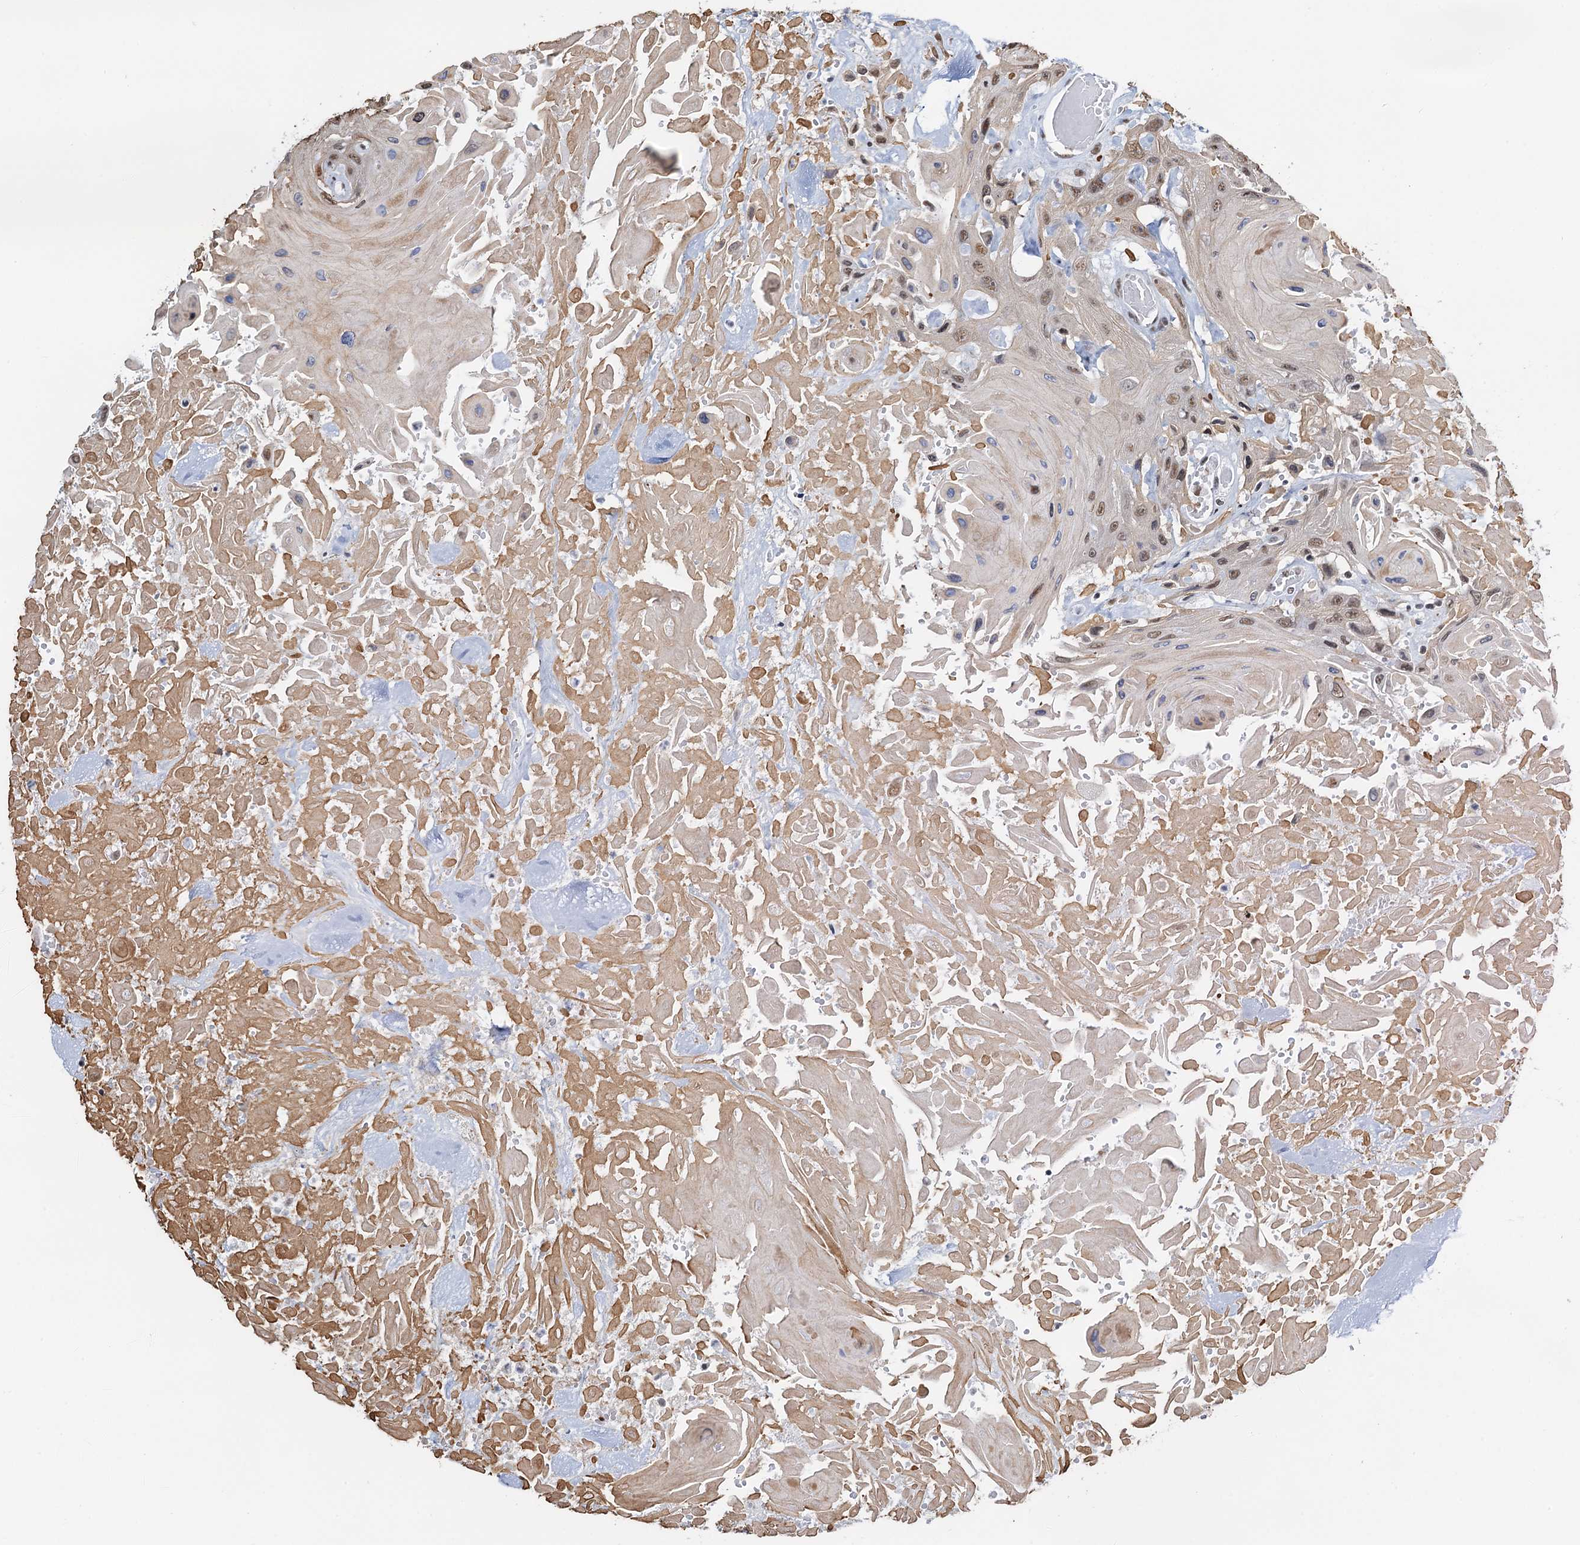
{"staining": {"intensity": "moderate", "quantity": "25%-75%", "location": "nuclear"}, "tissue": "head and neck cancer", "cell_type": "Tumor cells", "image_type": "cancer", "snomed": [{"axis": "morphology", "description": "Squamous cell carcinoma, NOS"}, {"axis": "topography", "description": "Head-Neck"}], "caption": "Tumor cells display medium levels of moderate nuclear staining in approximately 25%-75% of cells in human head and neck cancer. The protein is shown in brown color, while the nuclei are stained blue.", "gene": "ZNF609", "patient": {"sex": "male", "age": 81}}